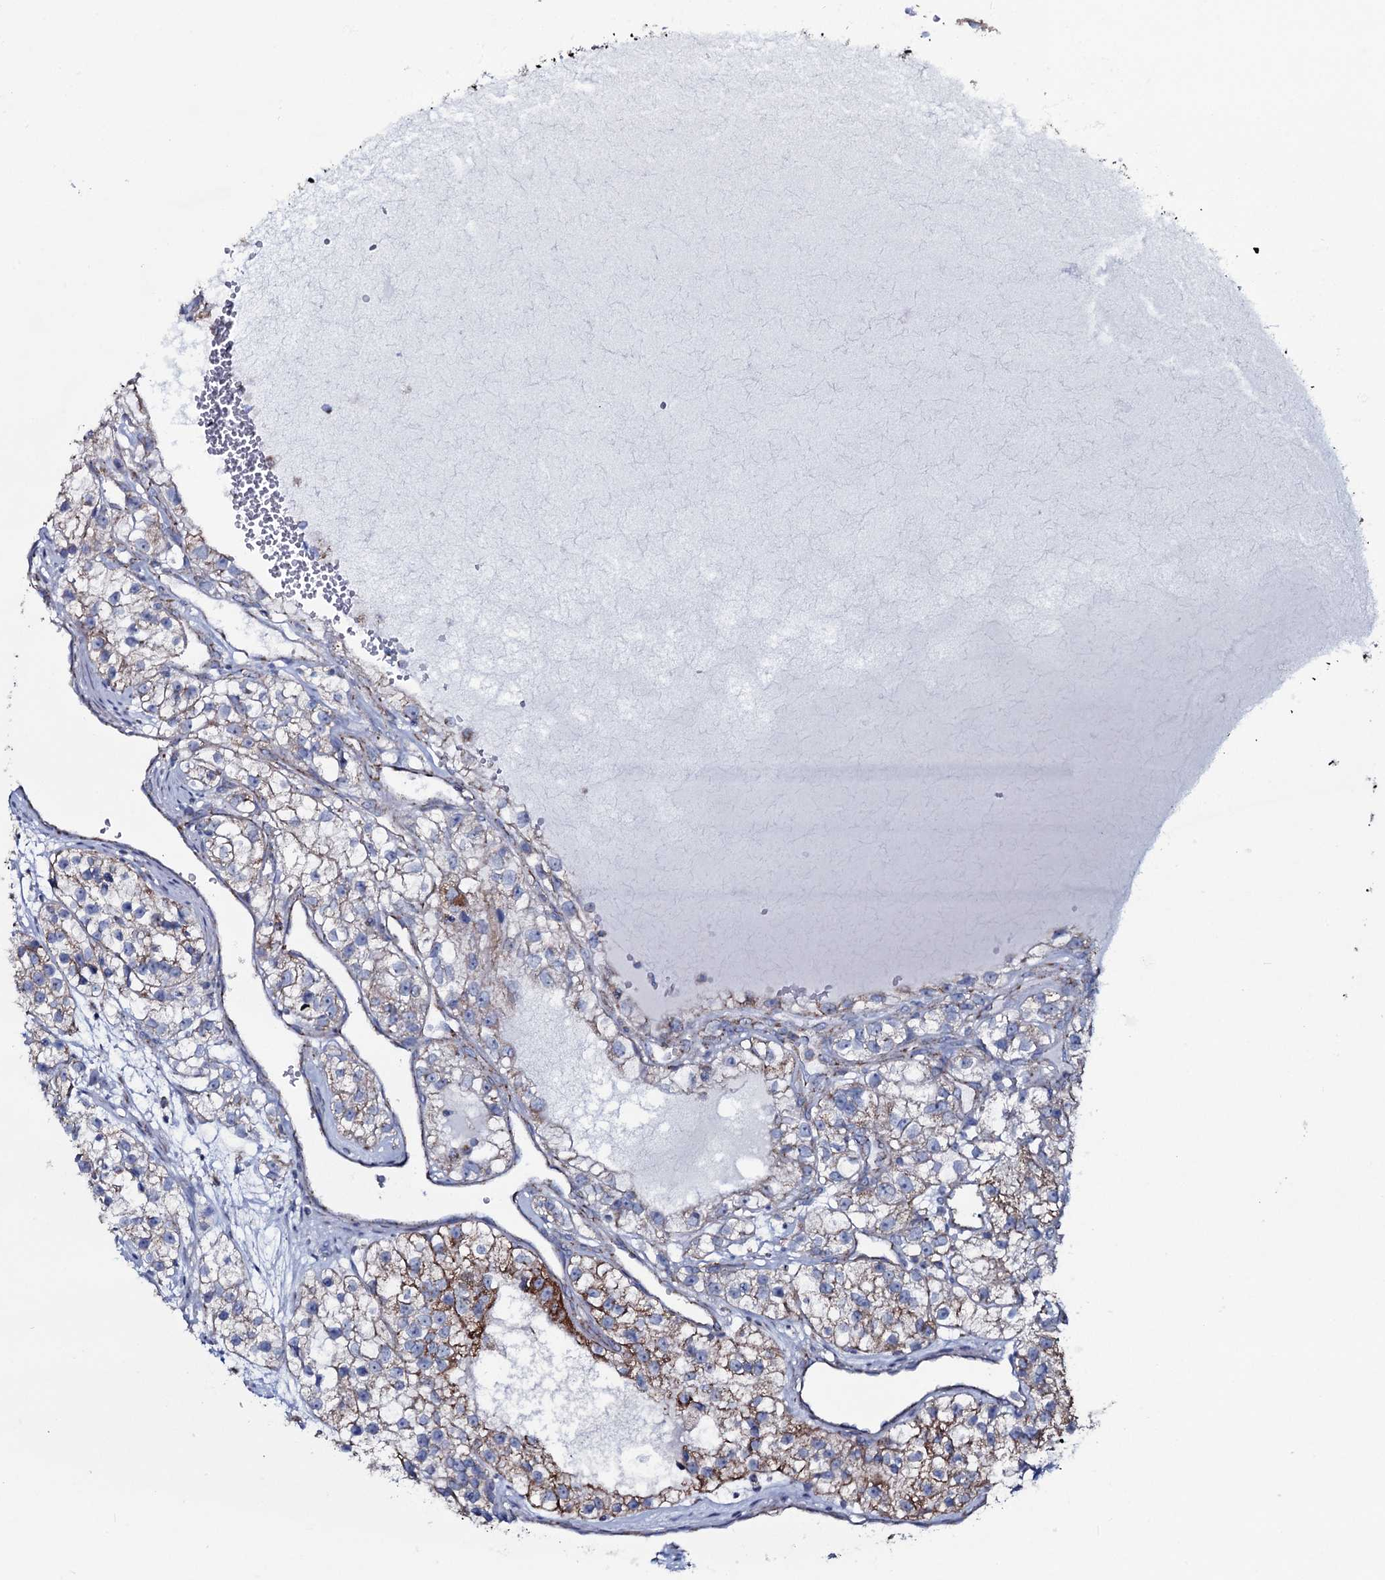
{"staining": {"intensity": "strong", "quantity": "<25%", "location": "cytoplasmic/membranous"}, "tissue": "renal cancer", "cell_type": "Tumor cells", "image_type": "cancer", "snomed": [{"axis": "morphology", "description": "Adenocarcinoma, NOS"}, {"axis": "topography", "description": "Kidney"}], "caption": "Renal adenocarcinoma stained with DAB (3,3'-diaminobenzidine) IHC exhibits medium levels of strong cytoplasmic/membranous expression in approximately <25% of tumor cells.", "gene": "MRPS35", "patient": {"sex": "female", "age": 57}}